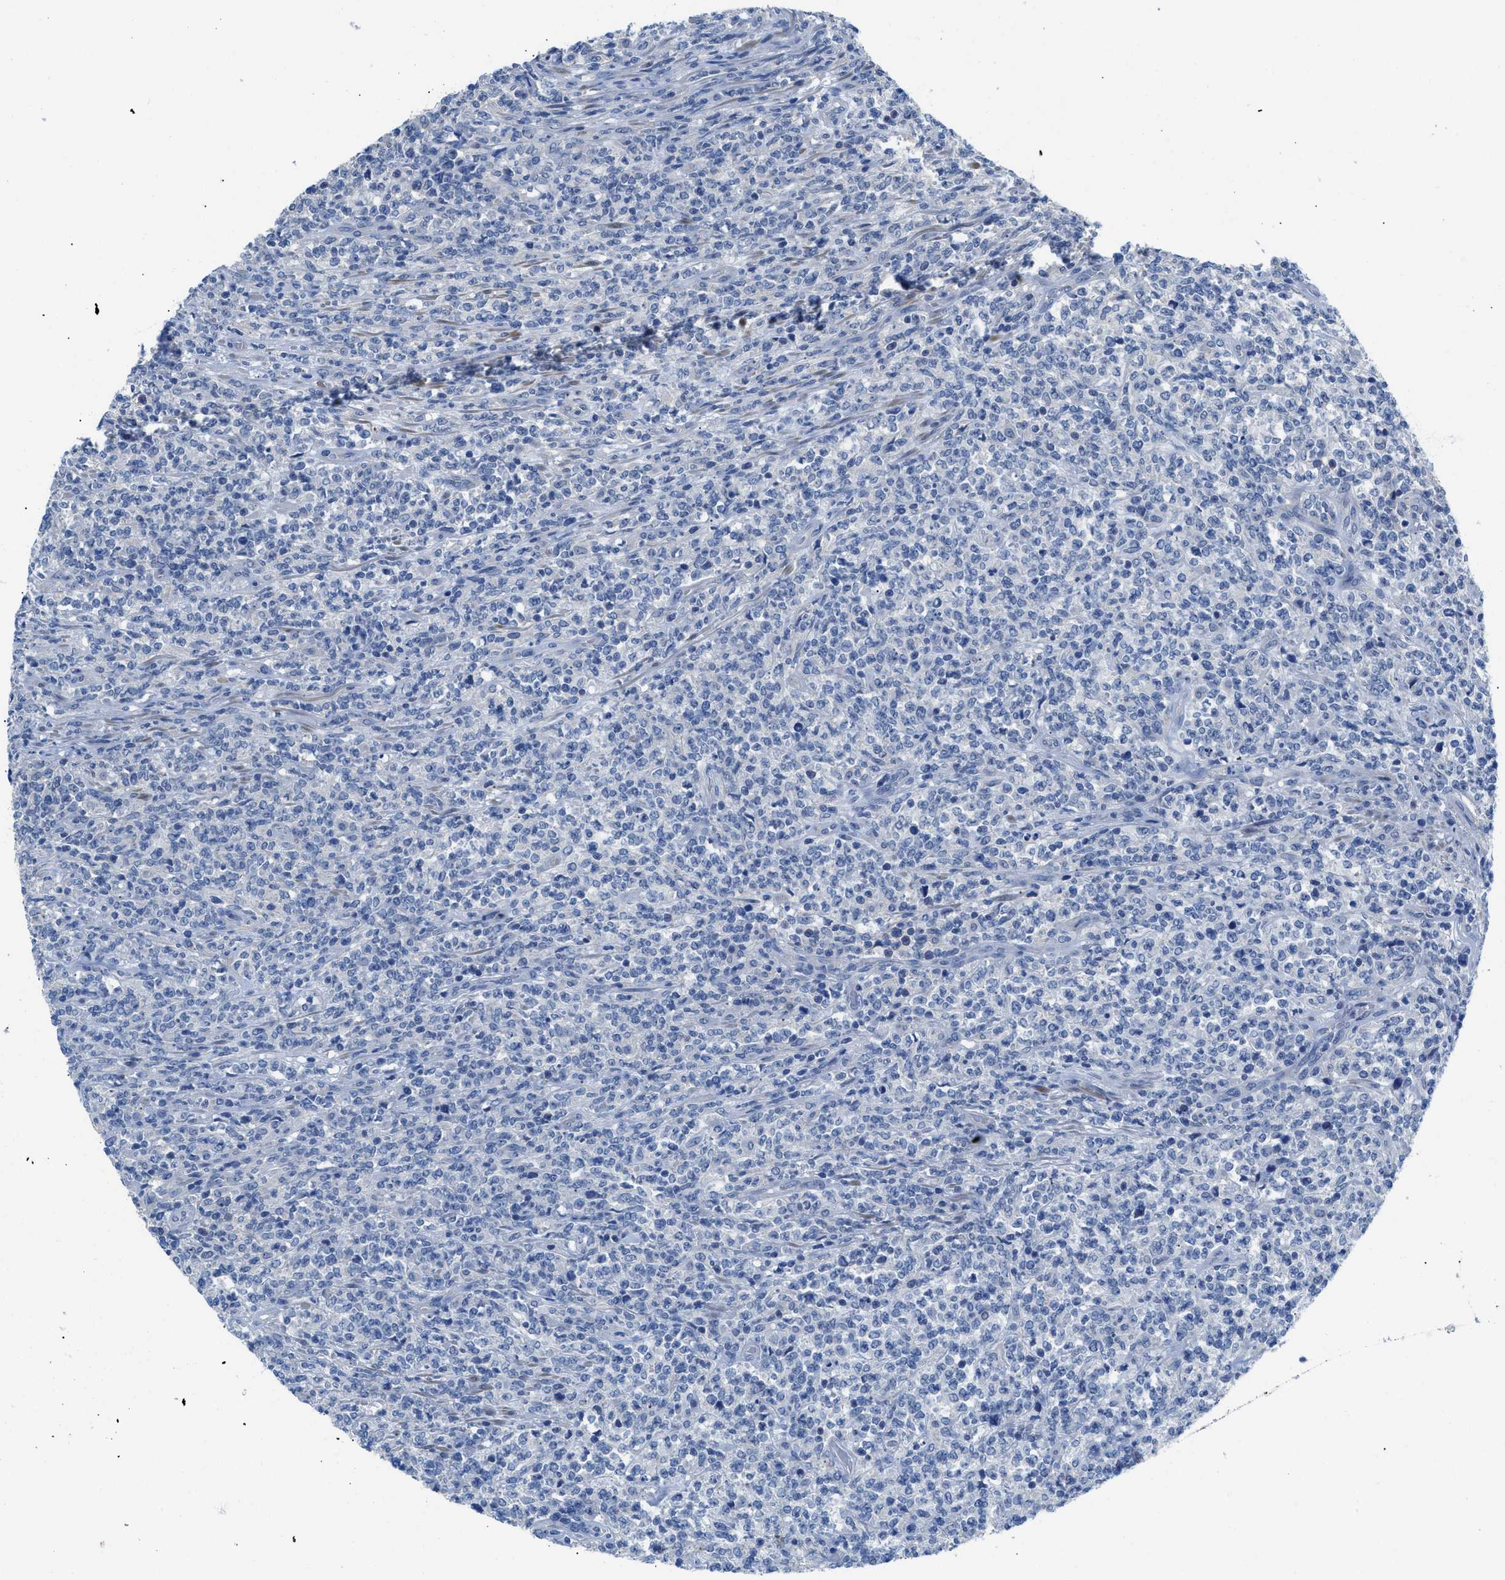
{"staining": {"intensity": "negative", "quantity": "none", "location": "none"}, "tissue": "lymphoma", "cell_type": "Tumor cells", "image_type": "cancer", "snomed": [{"axis": "morphology", "description": "Malignant lymphoma, non-Hodgkin's type, High grade"}, {"axis": "topography", "description": "Soft tissue"}], "caption": "Malignant lymphoma, non-Hodgkin's type (high-grade) was stained to show a protein in brown. There is no significant positivity in tumor cells. (Stains: DAB (3,3'-diaminobenzidine) immunohistochemistry with hematoxylin counter stain, Microscopy: brightfield microscopy at high magnification).", "gene": "SLC10A6", "patient": {"sex": "male", "age": 18}}